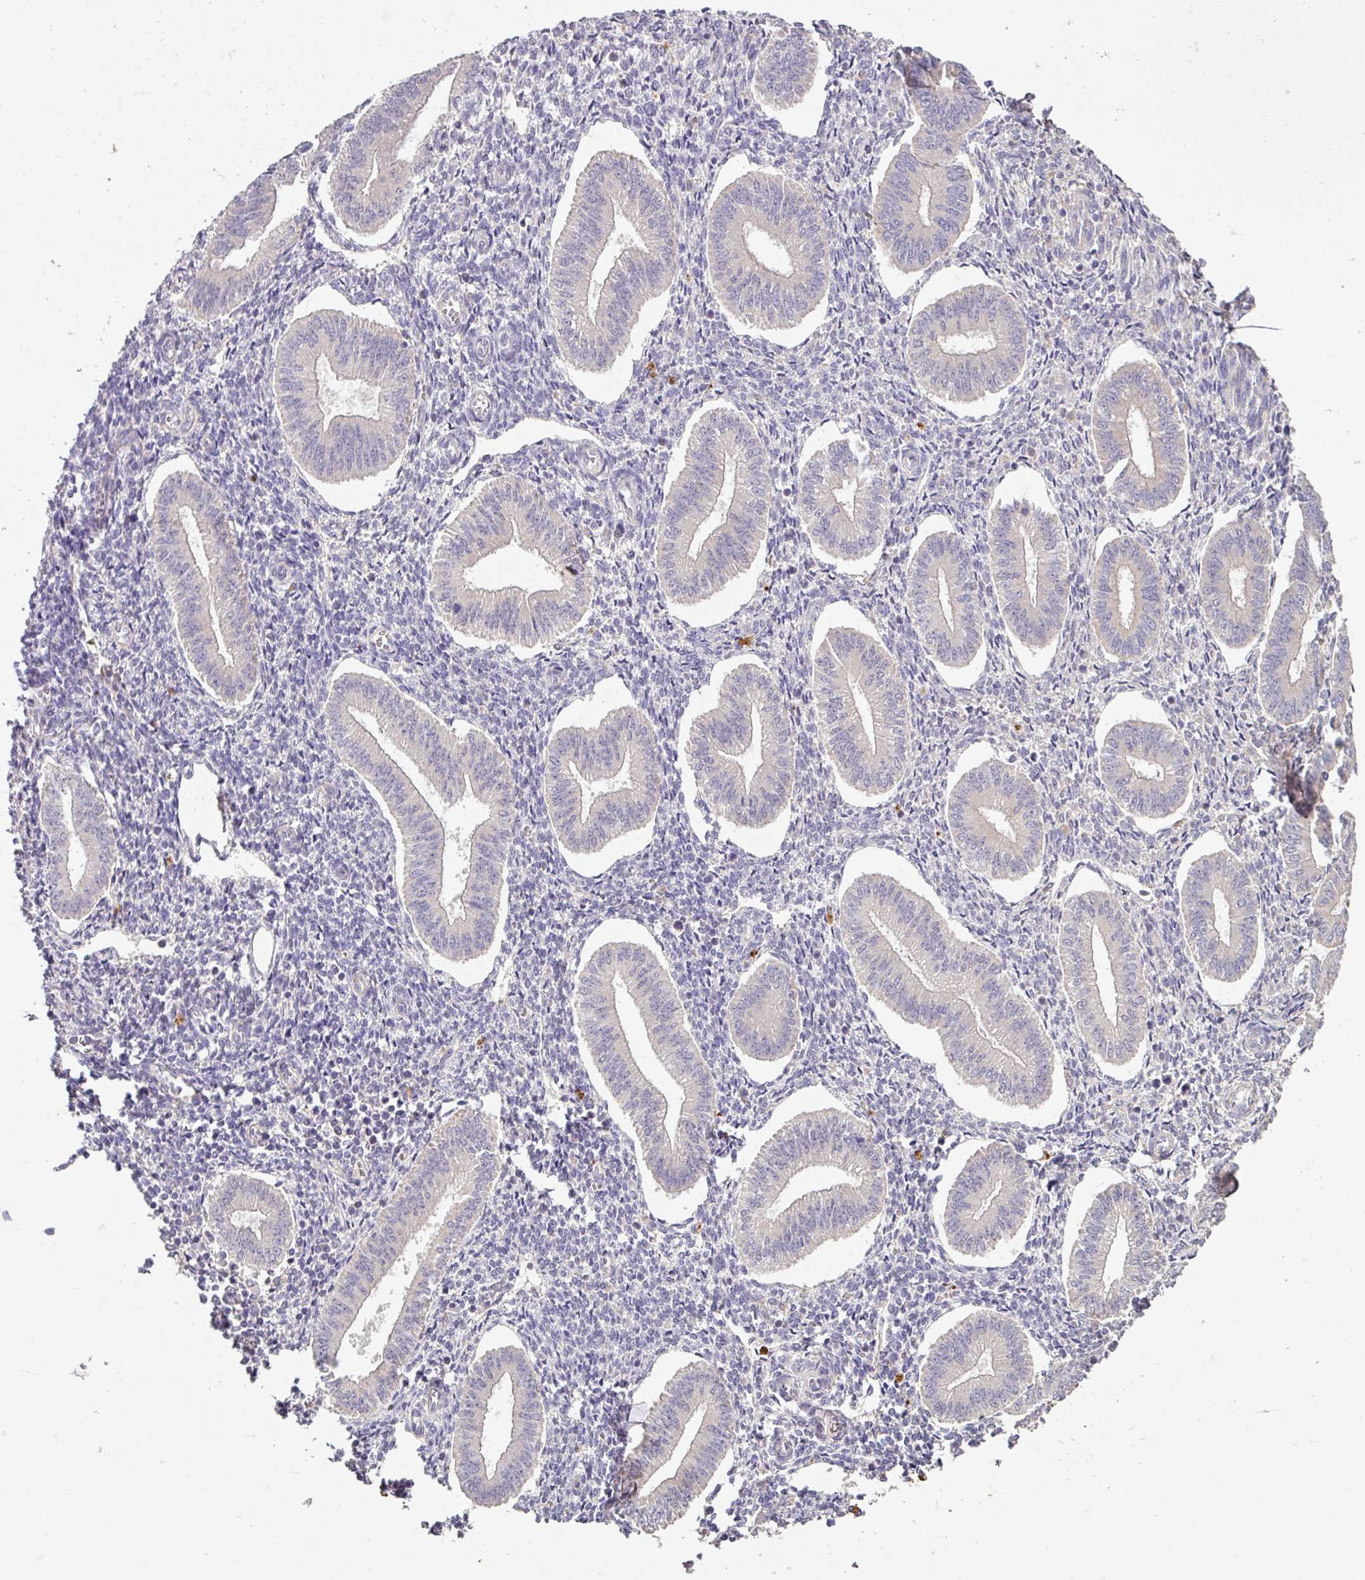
{"staining": {"intensity": "negative", "quantity": "none", "location": "none"}, "tissue": "endometrium", "cell_type": "Cells in endometrial stroma", "image_type": "normal", "snomed": [{"axis": "morphology", "description": "Normal tissue, NOS"}, {"axis": "topography", "description": "Endometrium"}], "caption": "Immunohistochemistry (IHC) micrograph of unremarkable endometrium stained for a protein (brown), which exhibits no expression in cells in endometrial stroma.", "gene": "ZNF266", "patient": {"sex": "female", "age": 34}}